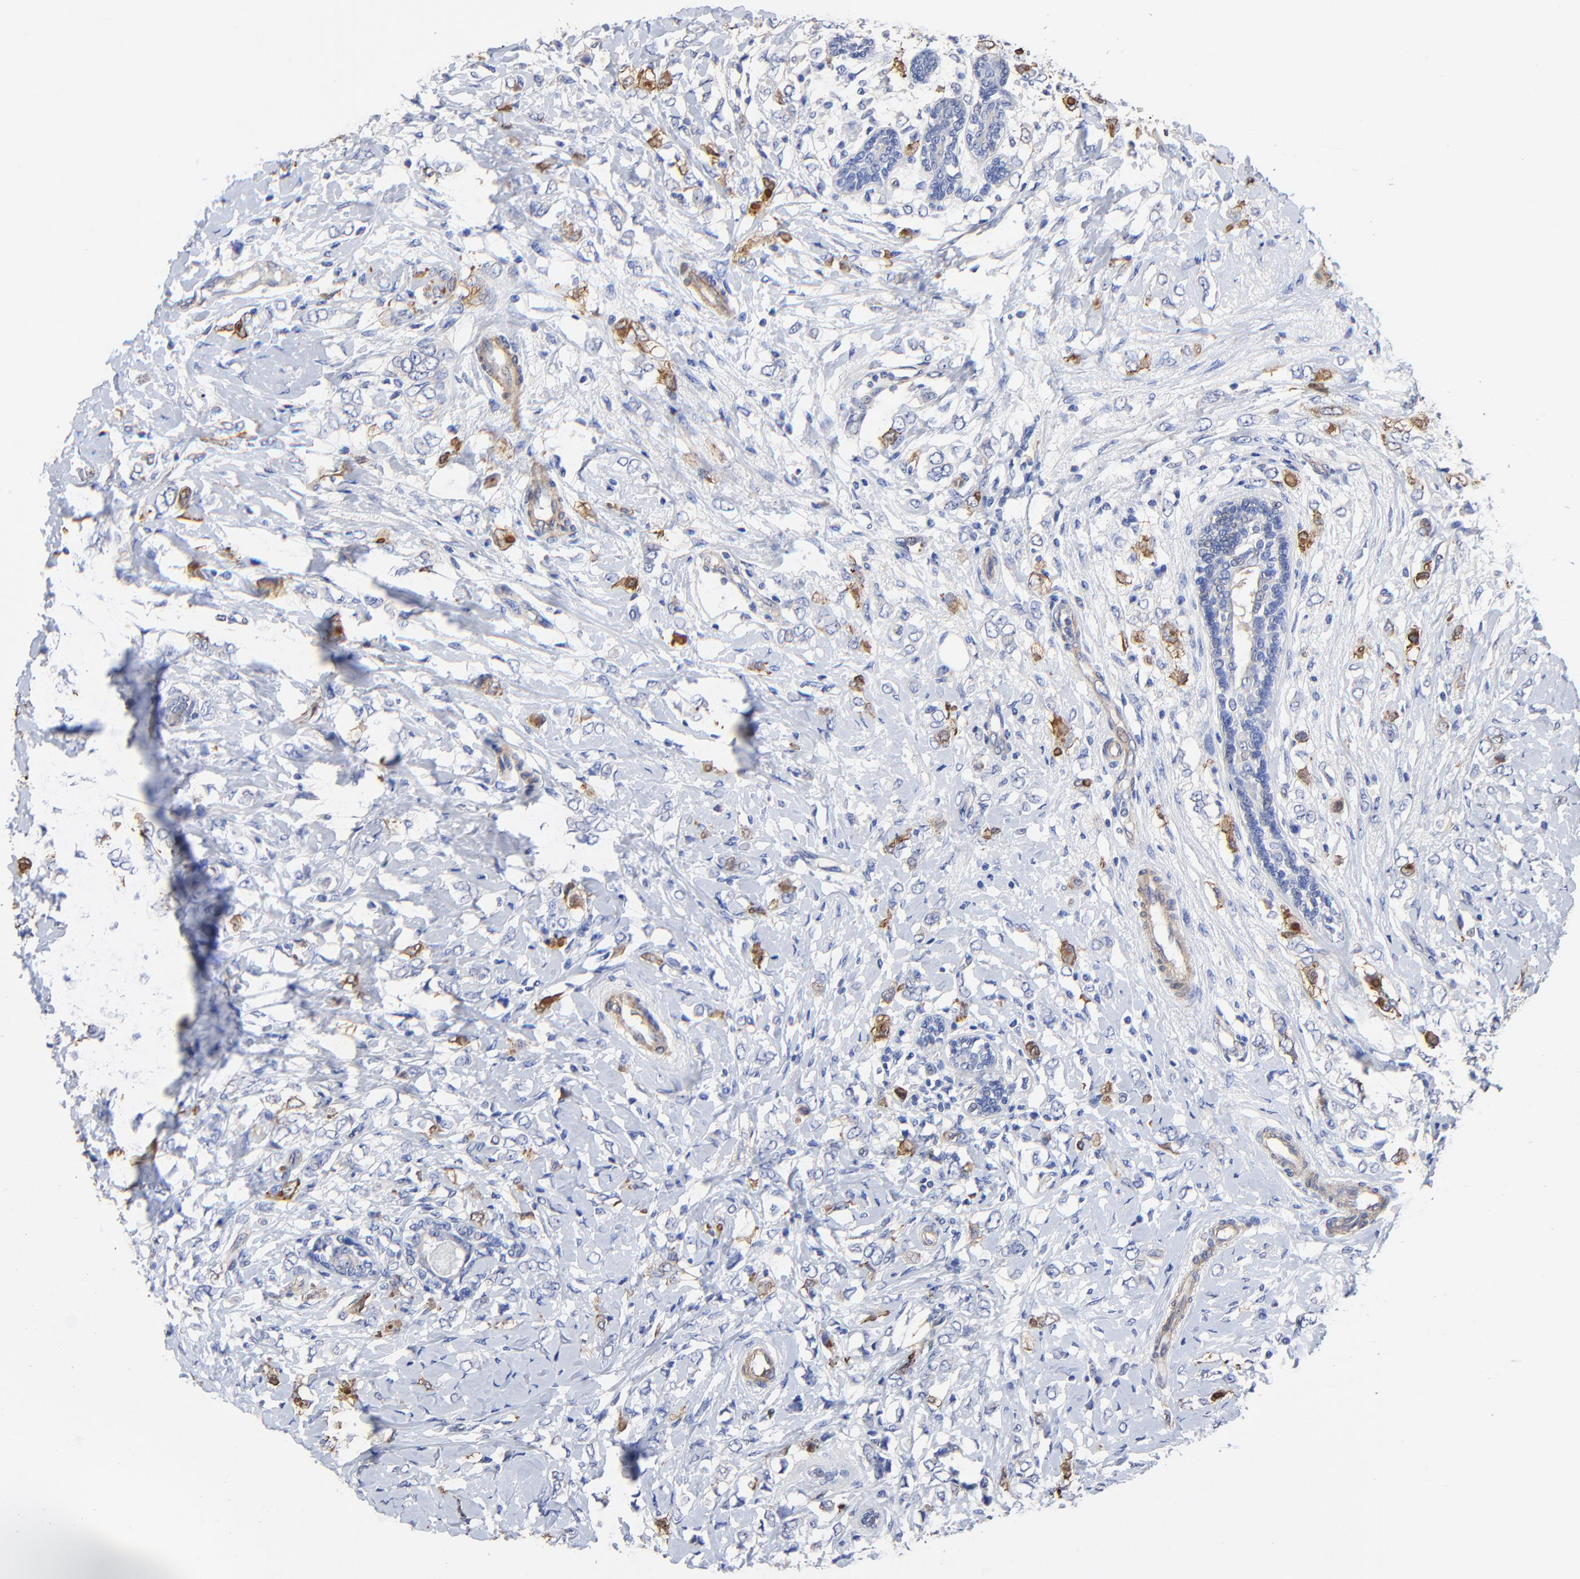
{"staining": {"intensity": "negative", "quantity": "none", "location": "none"}, "tissue": "breast cancer", "cell_type": "Tumor cells", "image_type": "cancer", "snomed": [{"axis": "morphology", "description": "Normal tissue, NOS"}, {"axis": "morphology", "description": "Lobular carcinoma"}, {"axis": "topography", "description": "Breast"}], "caption": "Lobular carcinoma (breast) stained for a protein using immunohistochemistry (IHC) reveals no staining tumor cells.", "gene": "TAGLN2", "patient": {"sex": "female", "age": 47}}